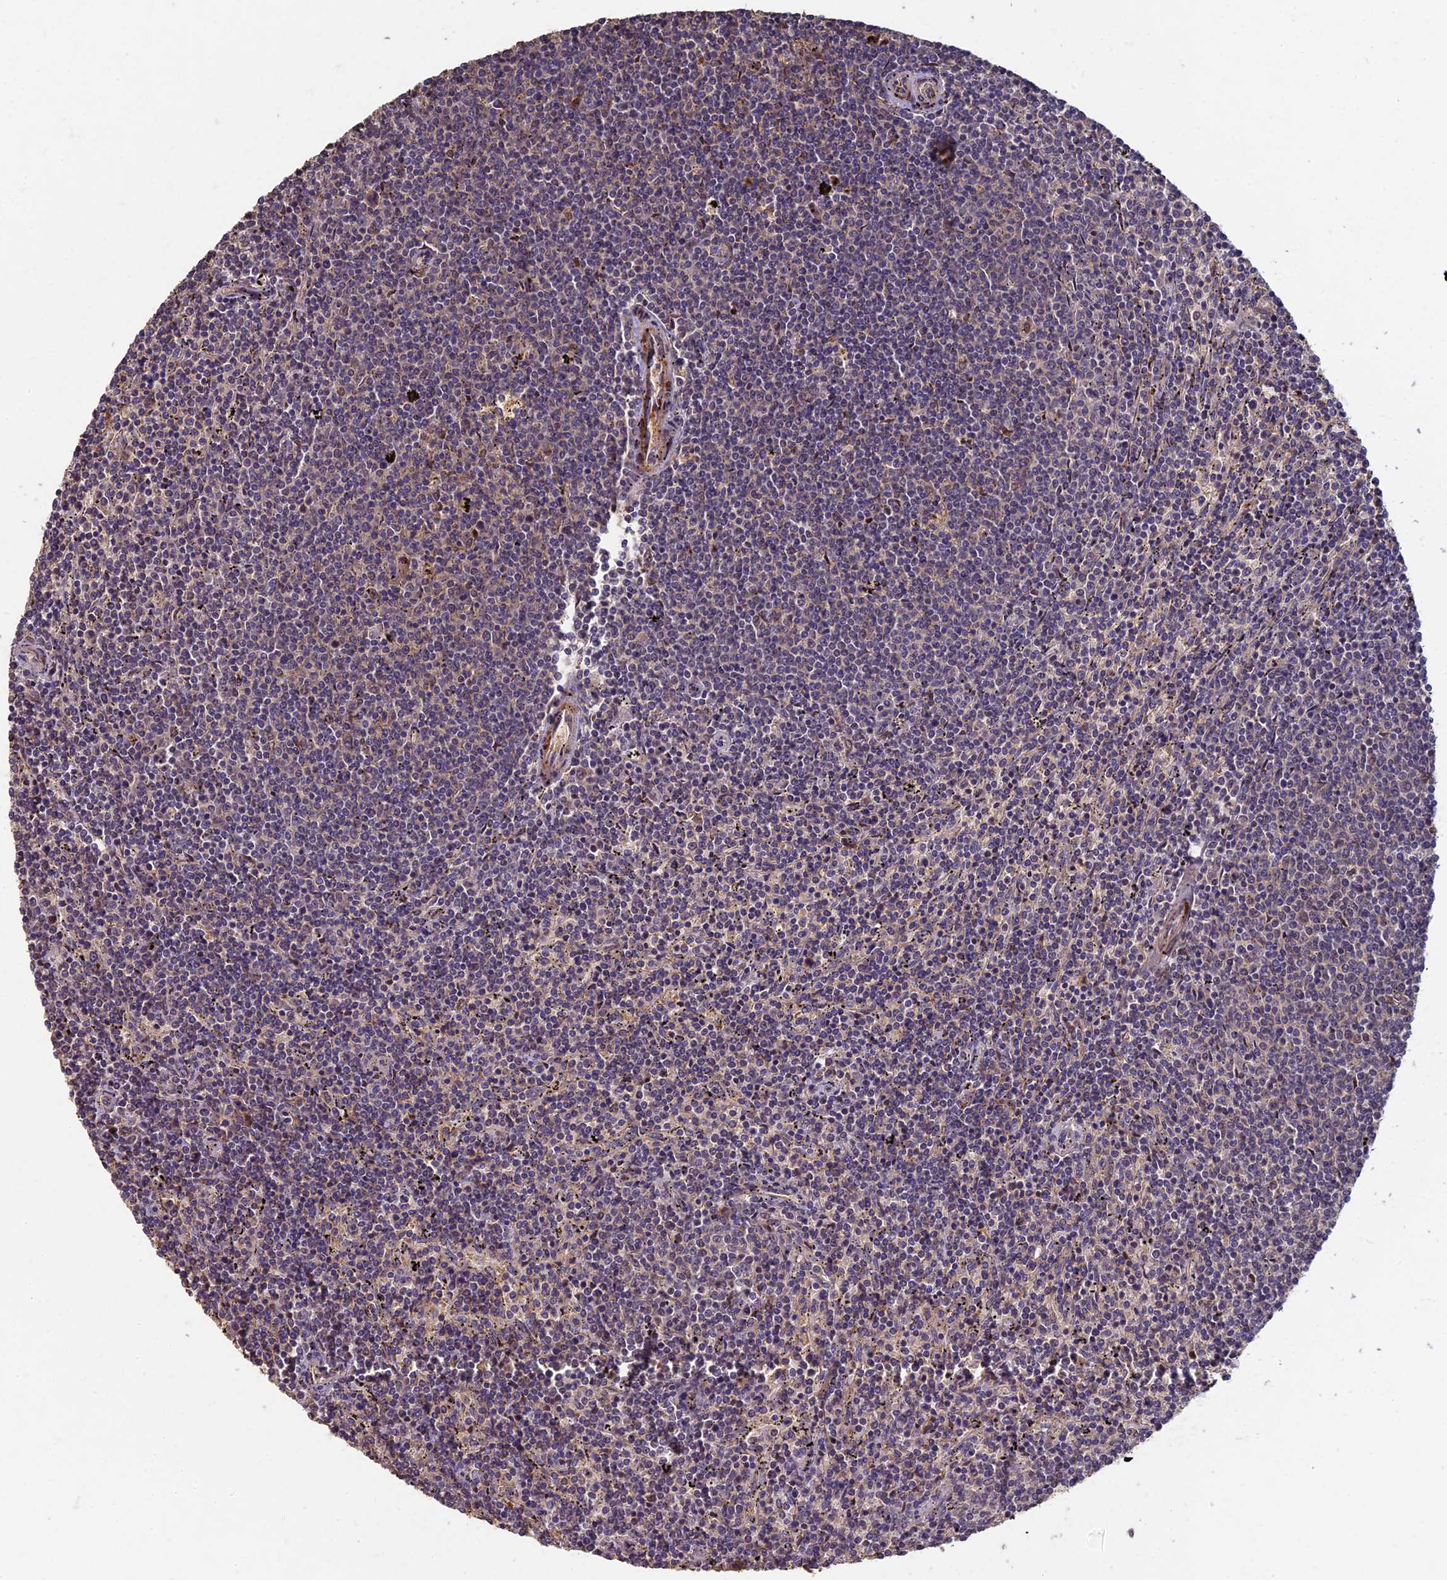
{"staining": {"intensity": "negative", "quantity": "none", "location": "none"}, "tissue": "lymphoma", "cell_type": "Tumor cells", "image_type": "cancer", "snomed": [{"axis": "morphology", "description": "Malignant lymphoma, non-Hodgkin's type, Low grade"}, {"axis": "topography", "description": "Spleen"}], "caption": "A photomicrograph of human low-grade malignant lymphoma, non-Hodgkin's type is negative for staining in tumor cells.", "gene": "RSPH3", "patient": {"sex": "female", "age": 50}}